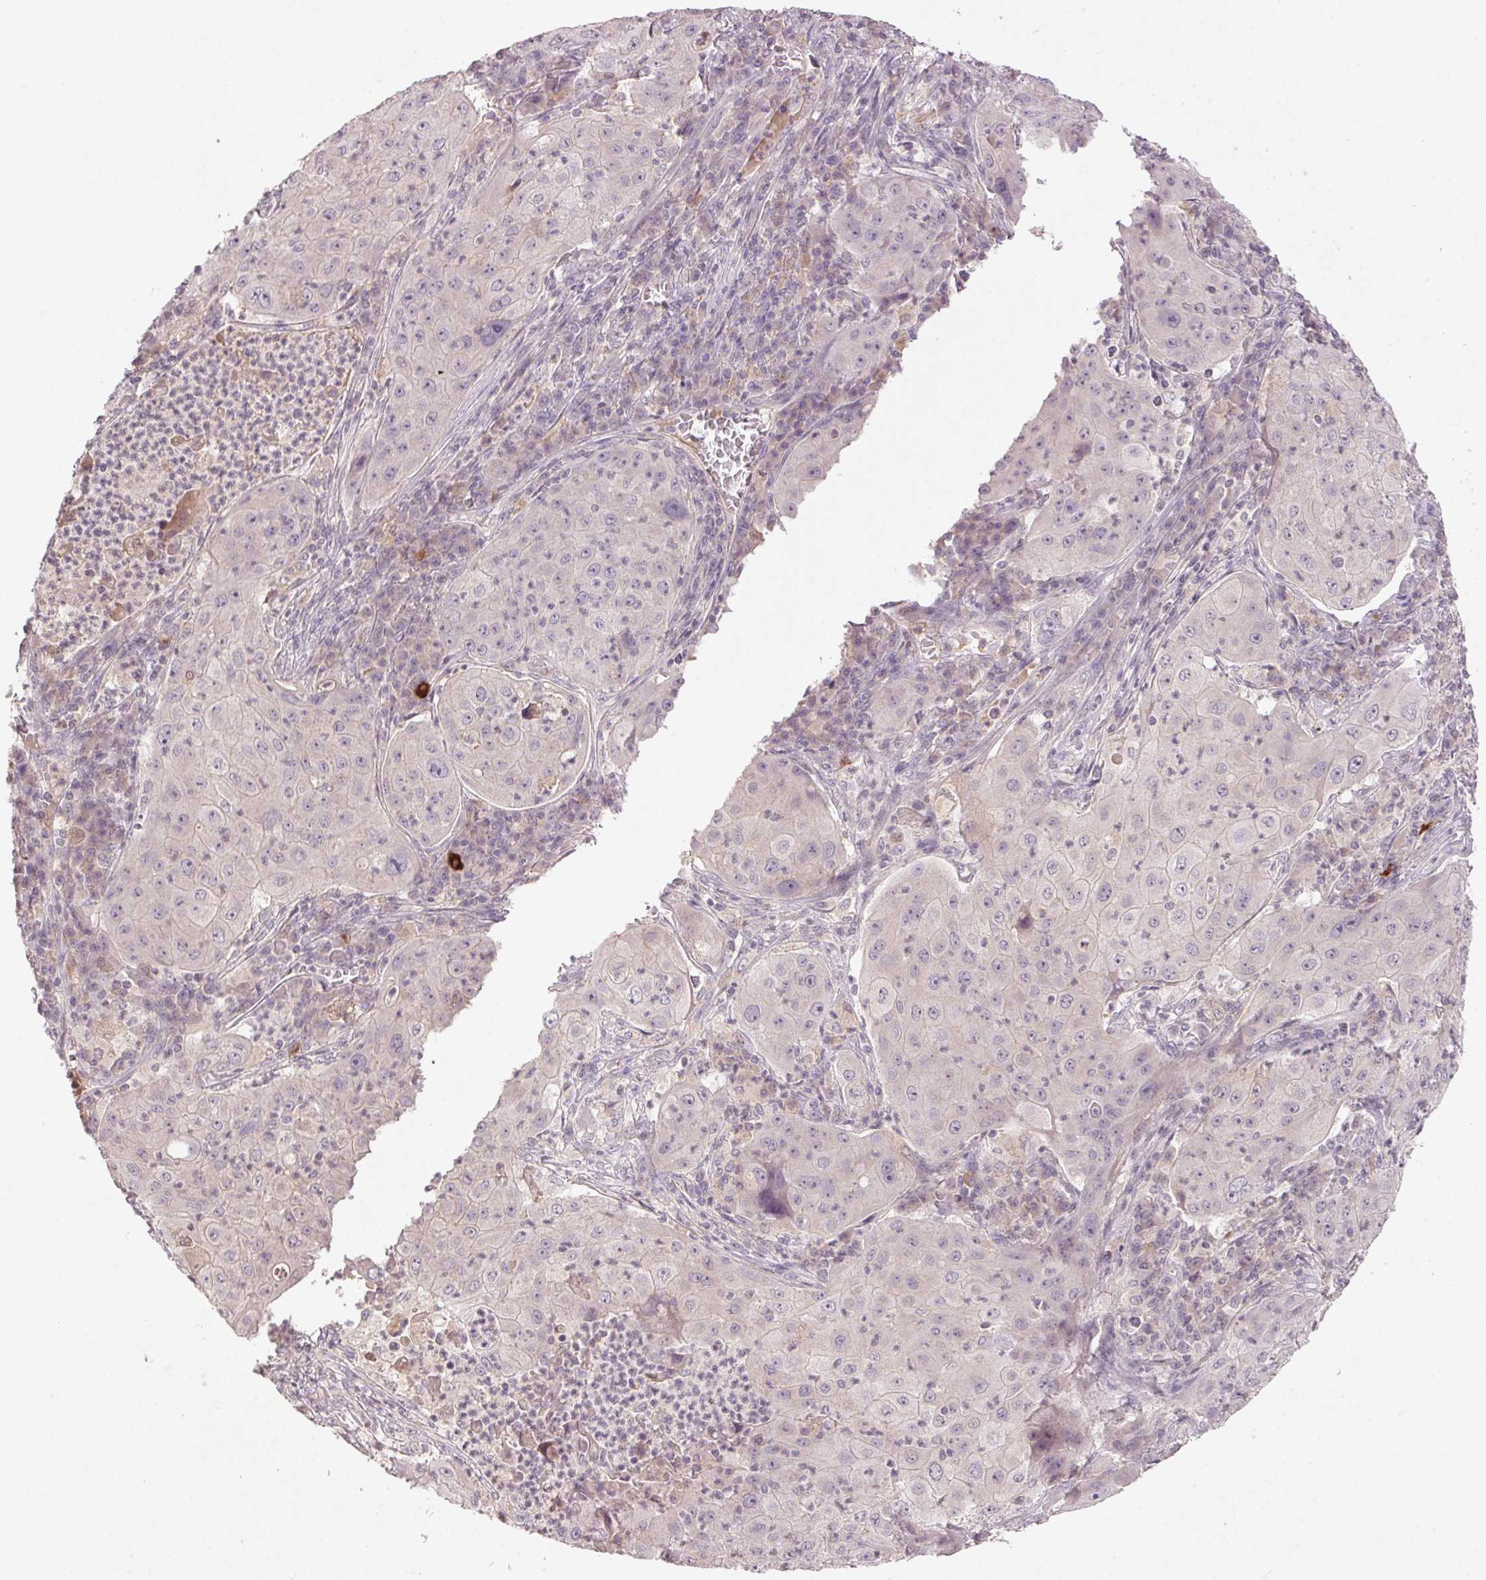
{"staining": {"intensity": "negative", "quantity": "none", "location": "none"}, "tissue": "lung cancer", "cell_type": "Tumor cells", "image_type": "cancer", "snomed": [{"axis": "morphology", "description": "Squamous cell carcinoma, NOS"}, {"axis": "topography", "description": "Lung"}], "caption": "DAB (3,3'-diaminobenzidine) immunohistochemical staining of lung cancer demonstrates no significant expression in tumor cells.", "gene": "KLRC3", "patient": {"sex": "female", "age": 59}}